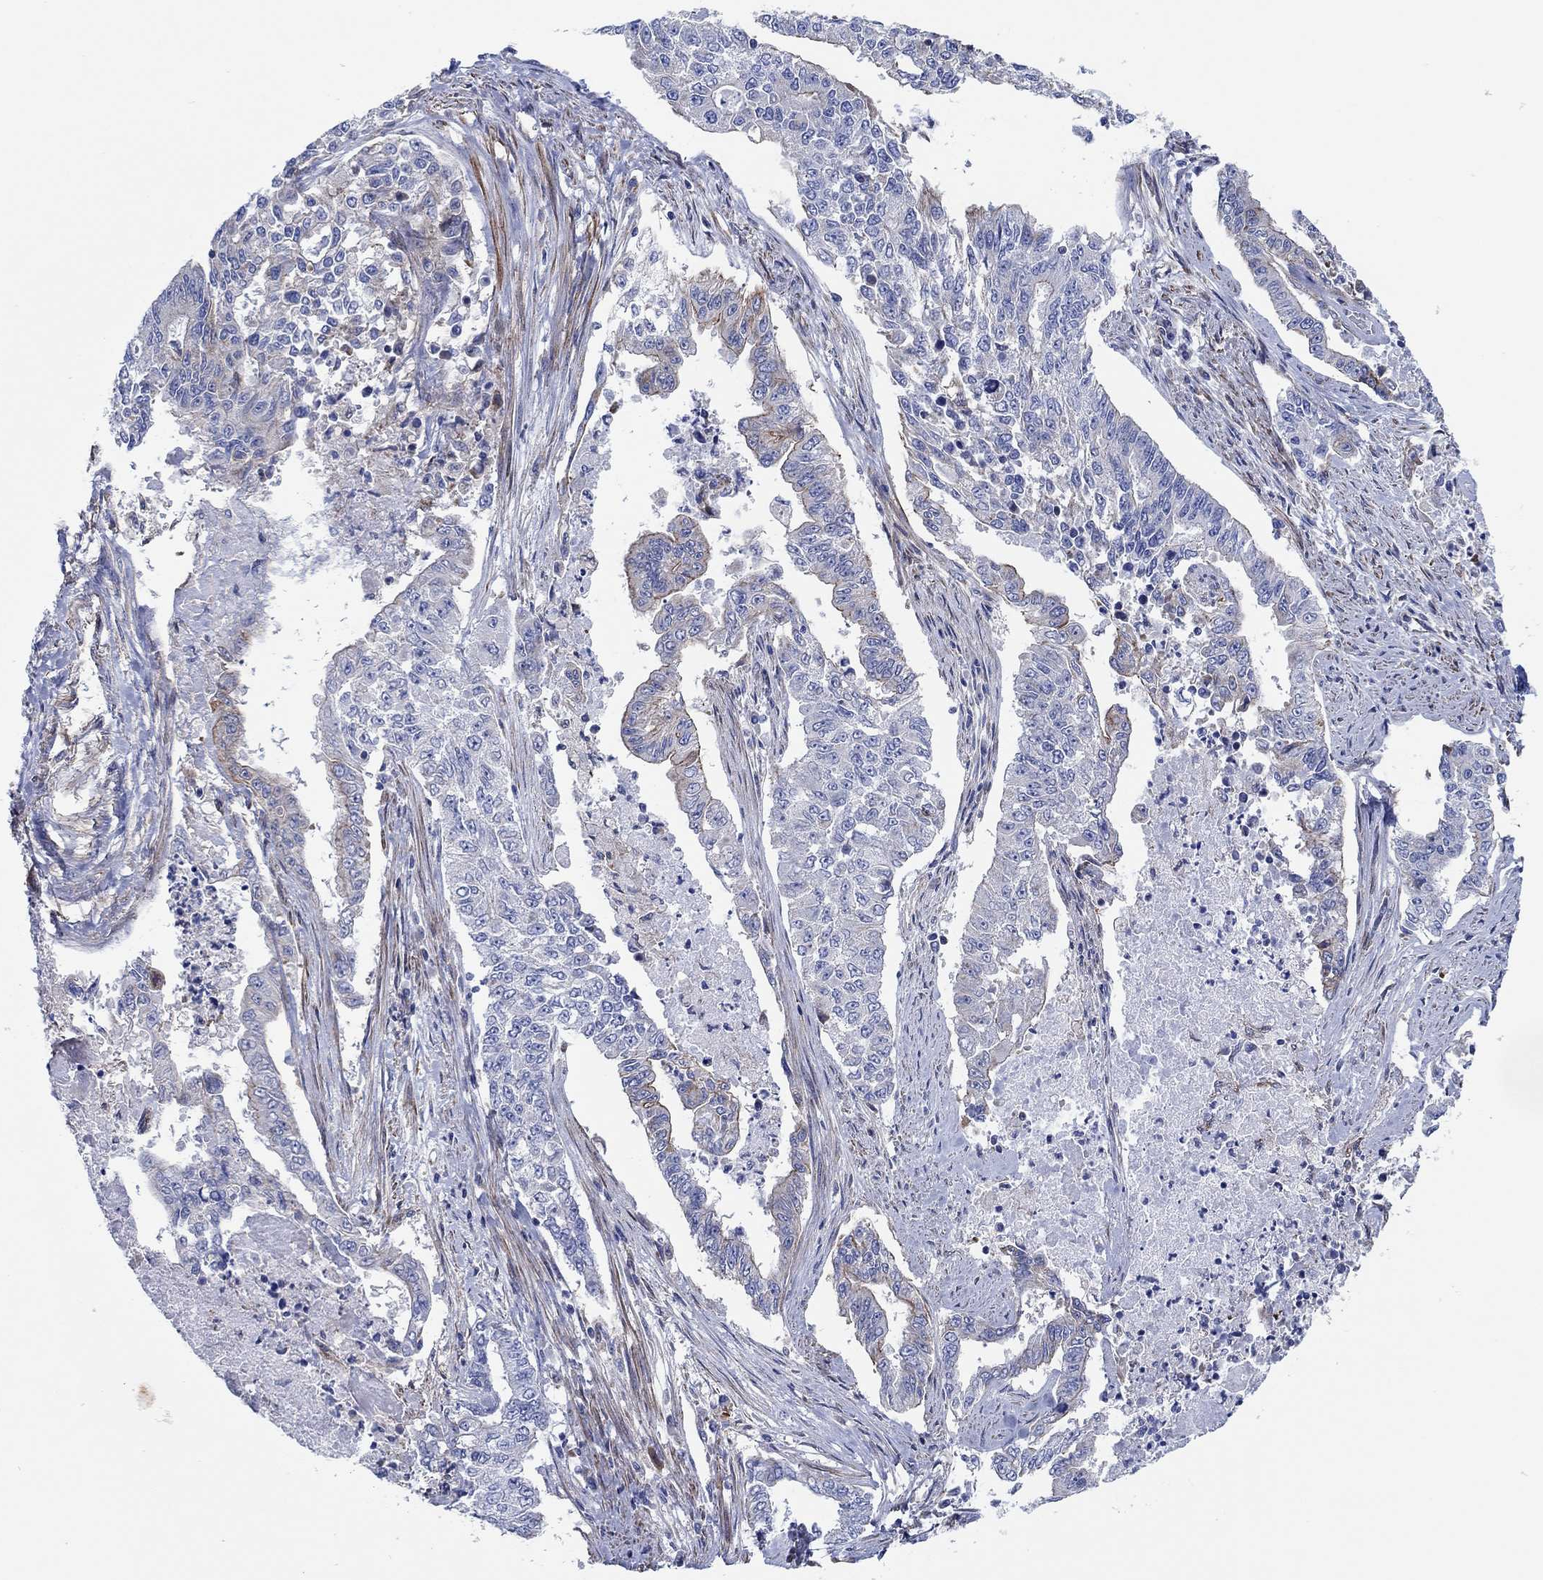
{"staining": {"intensity": "moderate", "quantity": "<25%", "location": "cytoplasmic/membranous"}, "tissue": "endometrial cancer", "cell_type": "Tumor cells", "image_type": "cancer", "snomed": [{"axis": "morphology", "description": "Adenocarcinoma, NOS"}, {"axis": "topography", "description": "Uterus"}], "caption": "High-power microscopy captured an immunohistochemistry histopathology image of endometrial adenocarcinoma, revealing moderate cytoplasmic/membranous staining in approximately <25% of tumor cells.", "gene": "FMN1", "patient": {"sex": "female", "age": 59}}